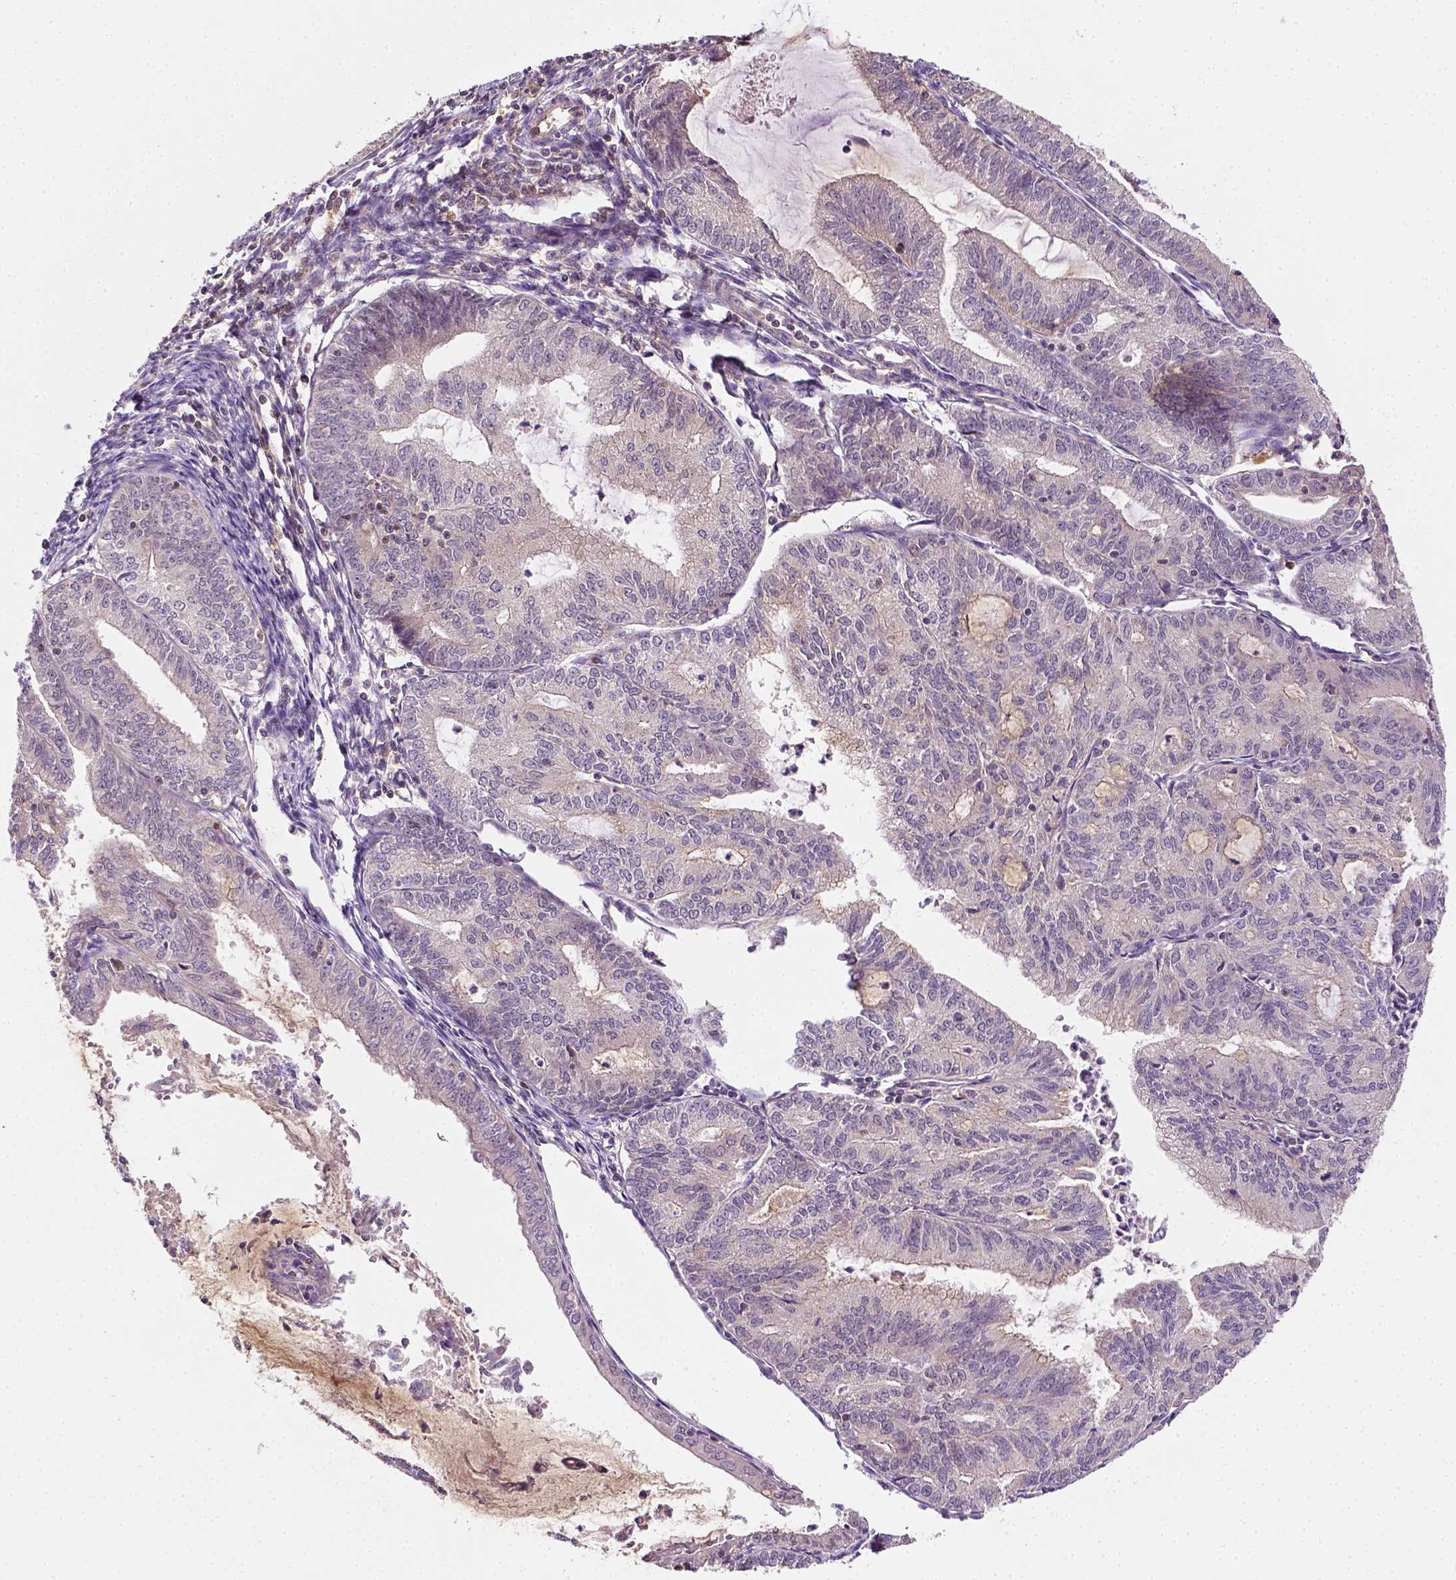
{"staining": {"intensity": "negative", "quantity": "none", "location": "none"}, "tissue": "endometrial cancer", "cell_type": "Tumor cells", "image_type": "cancer", "snomed": [{"axis": "morphology", "description": "Adenocarcinoma, NOS"}, {"axis": "topography", "description": "Endometrium"}], "caption": "Photomicrograph shows no protein positivity in tumor cells of endometrial adenocarcinoma tissue. Brightfield microscopy of immunohistochemistry stained with DAB (3,3'-diaminobenzidine) (brown) and hematoxylin (blue), captured at high magnification.", "gene": "MATK", "patient": {"sex": "female", "age": 70}}